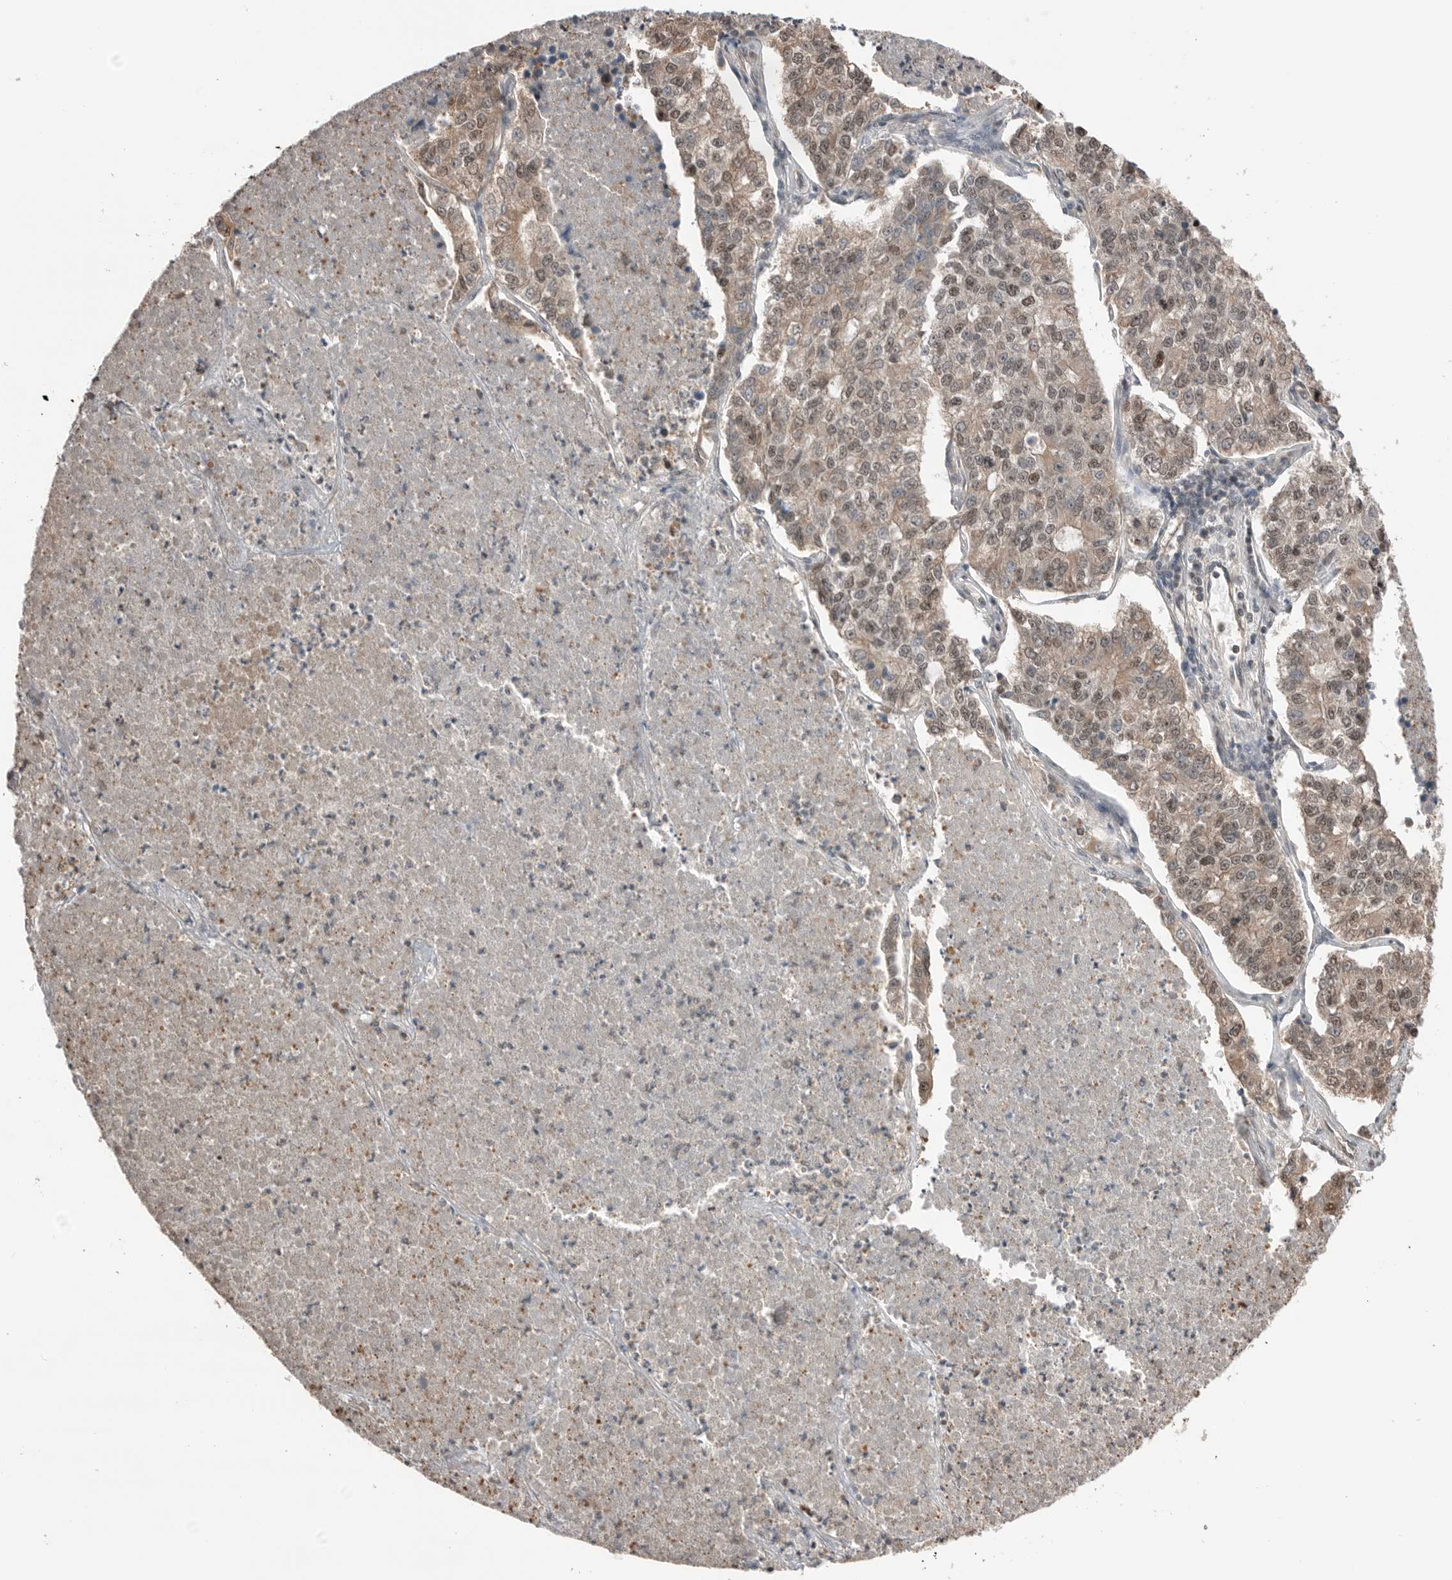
{"staining": {"intensity": "weak", "quantity": "25%-75%", "location": "nuclear"}, "tissue": "lung cancer", "cell_type": "Tumor cells", "image_type": "cancer", "snomed": [{"axis": "morphology", "description": "Adenocarcinoma, NOS"}, {"axis": "topography", "description": "Lung"}], "caption": "Immunohistochemistry photomicrograph of neoplastic tissue: adenocarcinoma (lung) stained using immunohistochemistry (IHC) reveals low levels of weak protein expression localized specifically in the nuclear of tumor cells, appearing as a nuclear brown color.", "gene": "PEAK1", "patient": {"sex": "male", "age": 49}}